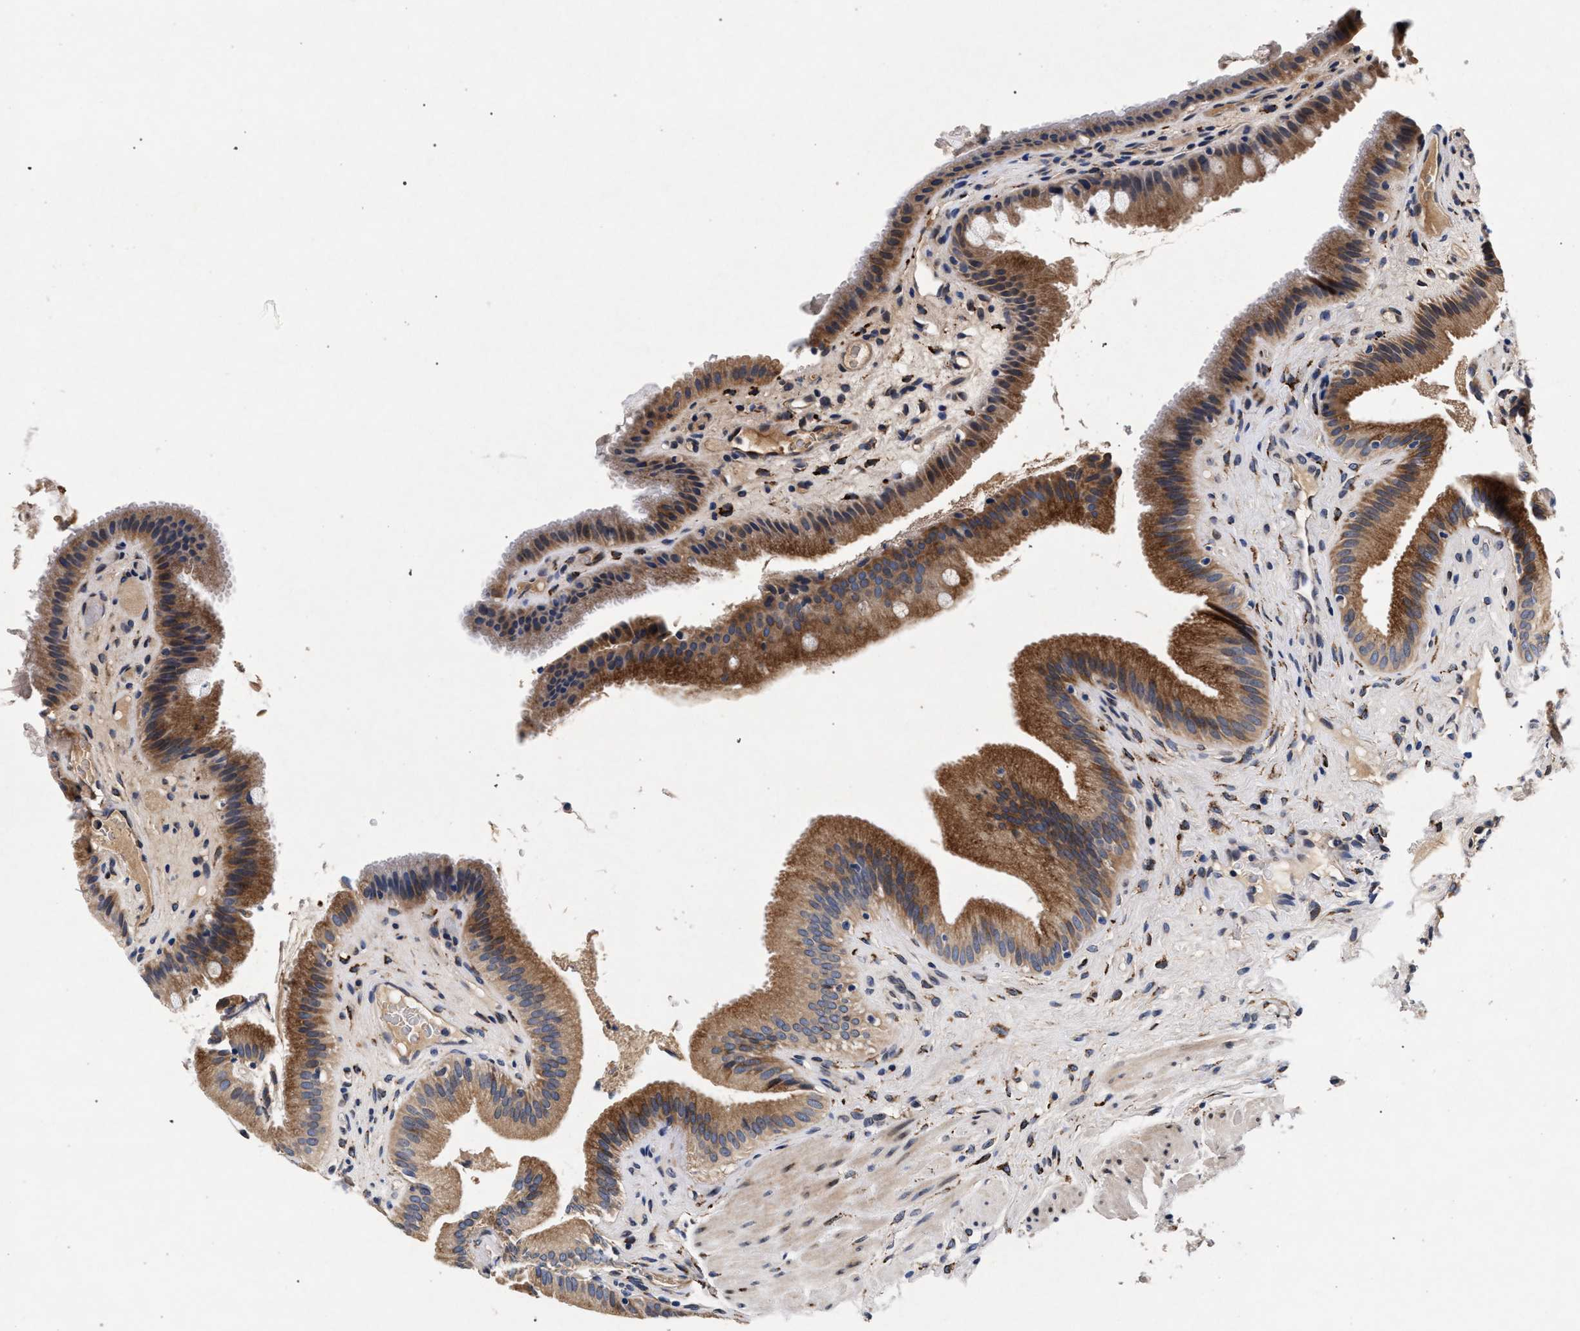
{"staining": {"intensity": "moderate", "quantity": ">75%", "location": "cytoplasmic/membranous"}, "tissue": "gallbladder", "cell_type": "Glandular cells", "image_type": "normal", "snomed": [{"axis": "morphology", "description": "Normal tissue, NOS"}, {"axis": "topography", "description": "Gallbladder"}], "caption": "High-power microscopy captured an immunohistochemistry image of unremarkable gallbladder, revealing moderate cytoplasmic/membranous staining in about >75% of glandular cells. The protein is stained brown, and the nuclei are stained in blue (DAB (3,3'-diaminobenzidine) IHC with brightfield microscopy, high magnification).", "gene": "NEK7", "patient": {"sex": "male", "age": 49}}